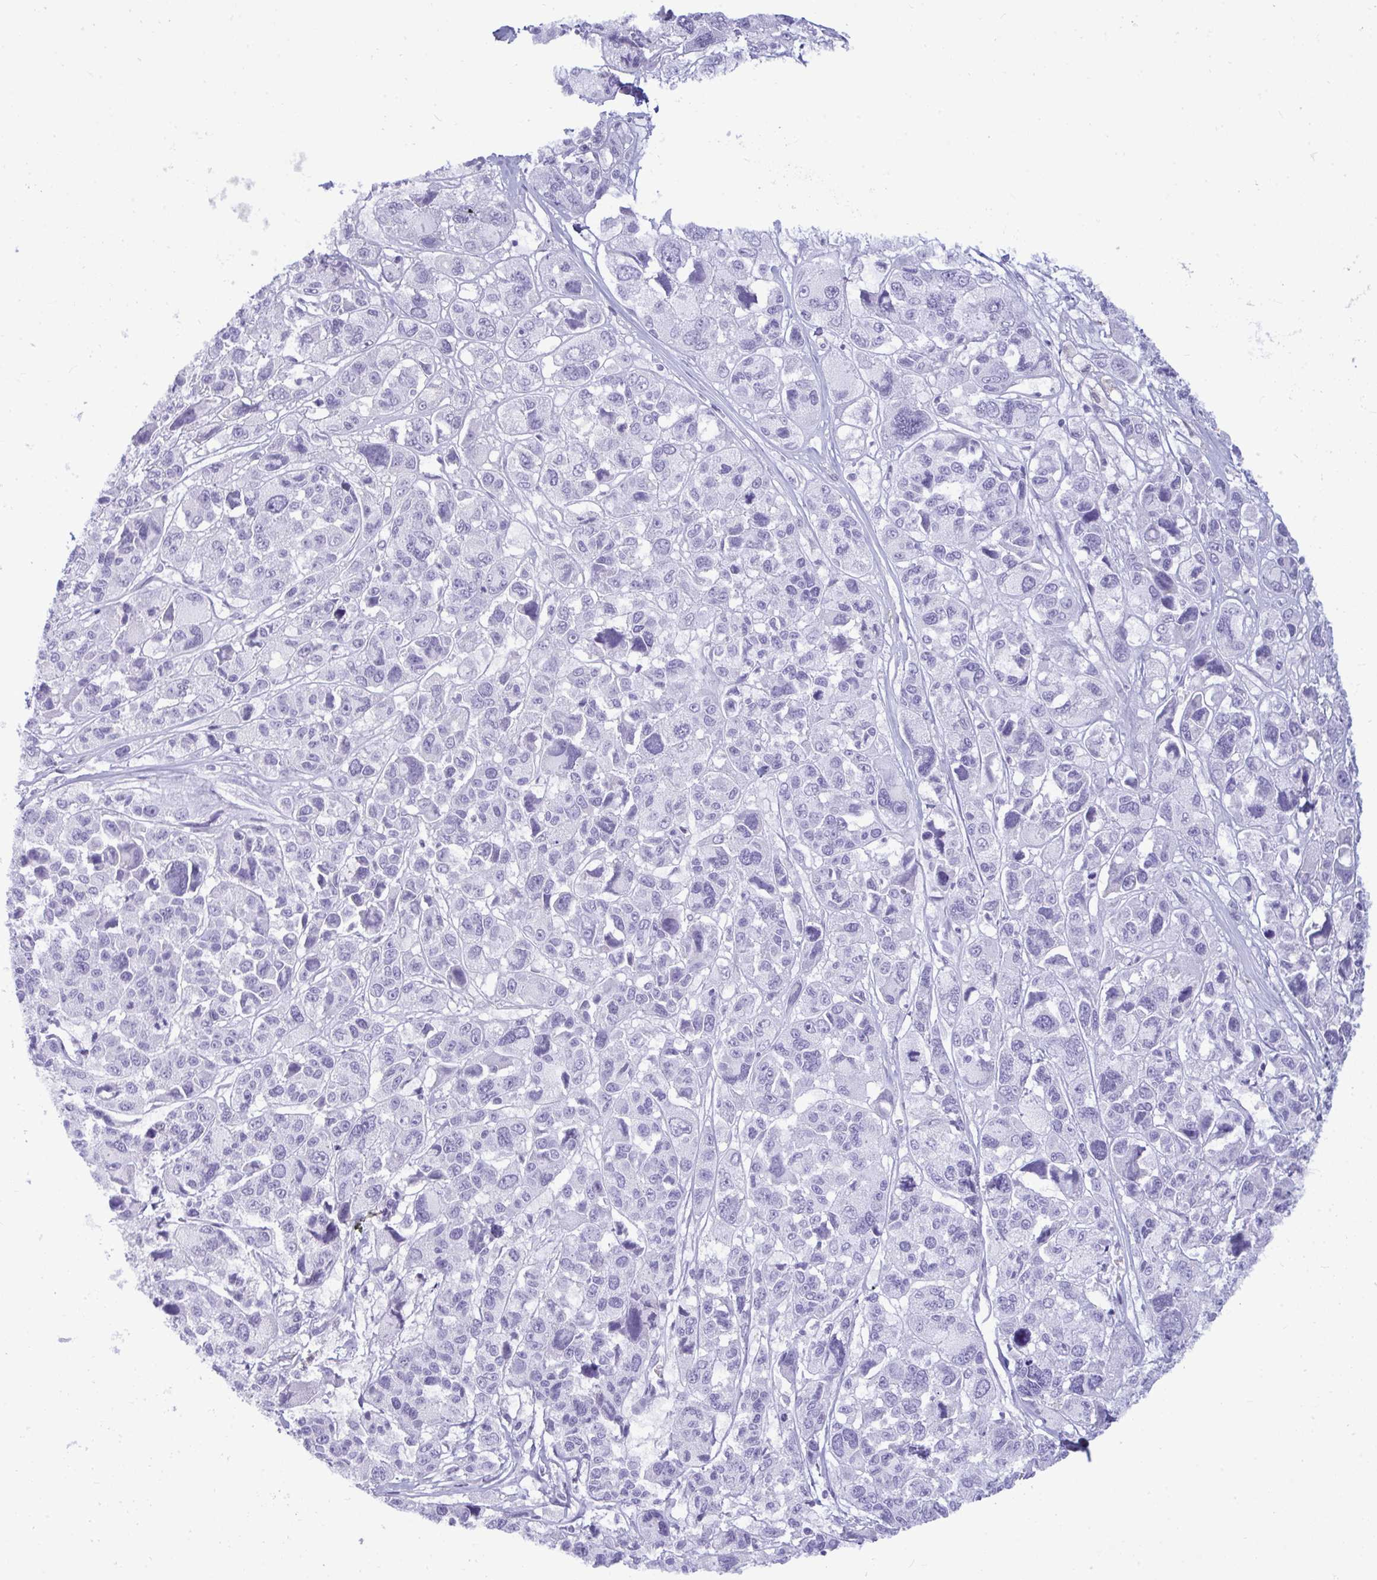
{"staining": {"intensity": "negative", "quantity": "none", "location": "none"}, "tissue": "melanoma", "cell_type": "Tumor cells", "image_type": "cancer", "snomed": [{"axis": "morphology", "description": "Malignant melanoma, NOS"}, {"axis": "topography", "description": "Skin"}], "caption": "An image of human melanoma is negative for staining in tumor cells.", "gene": "ANKRD60", "patient": {"sex": "female", "age": 66}}